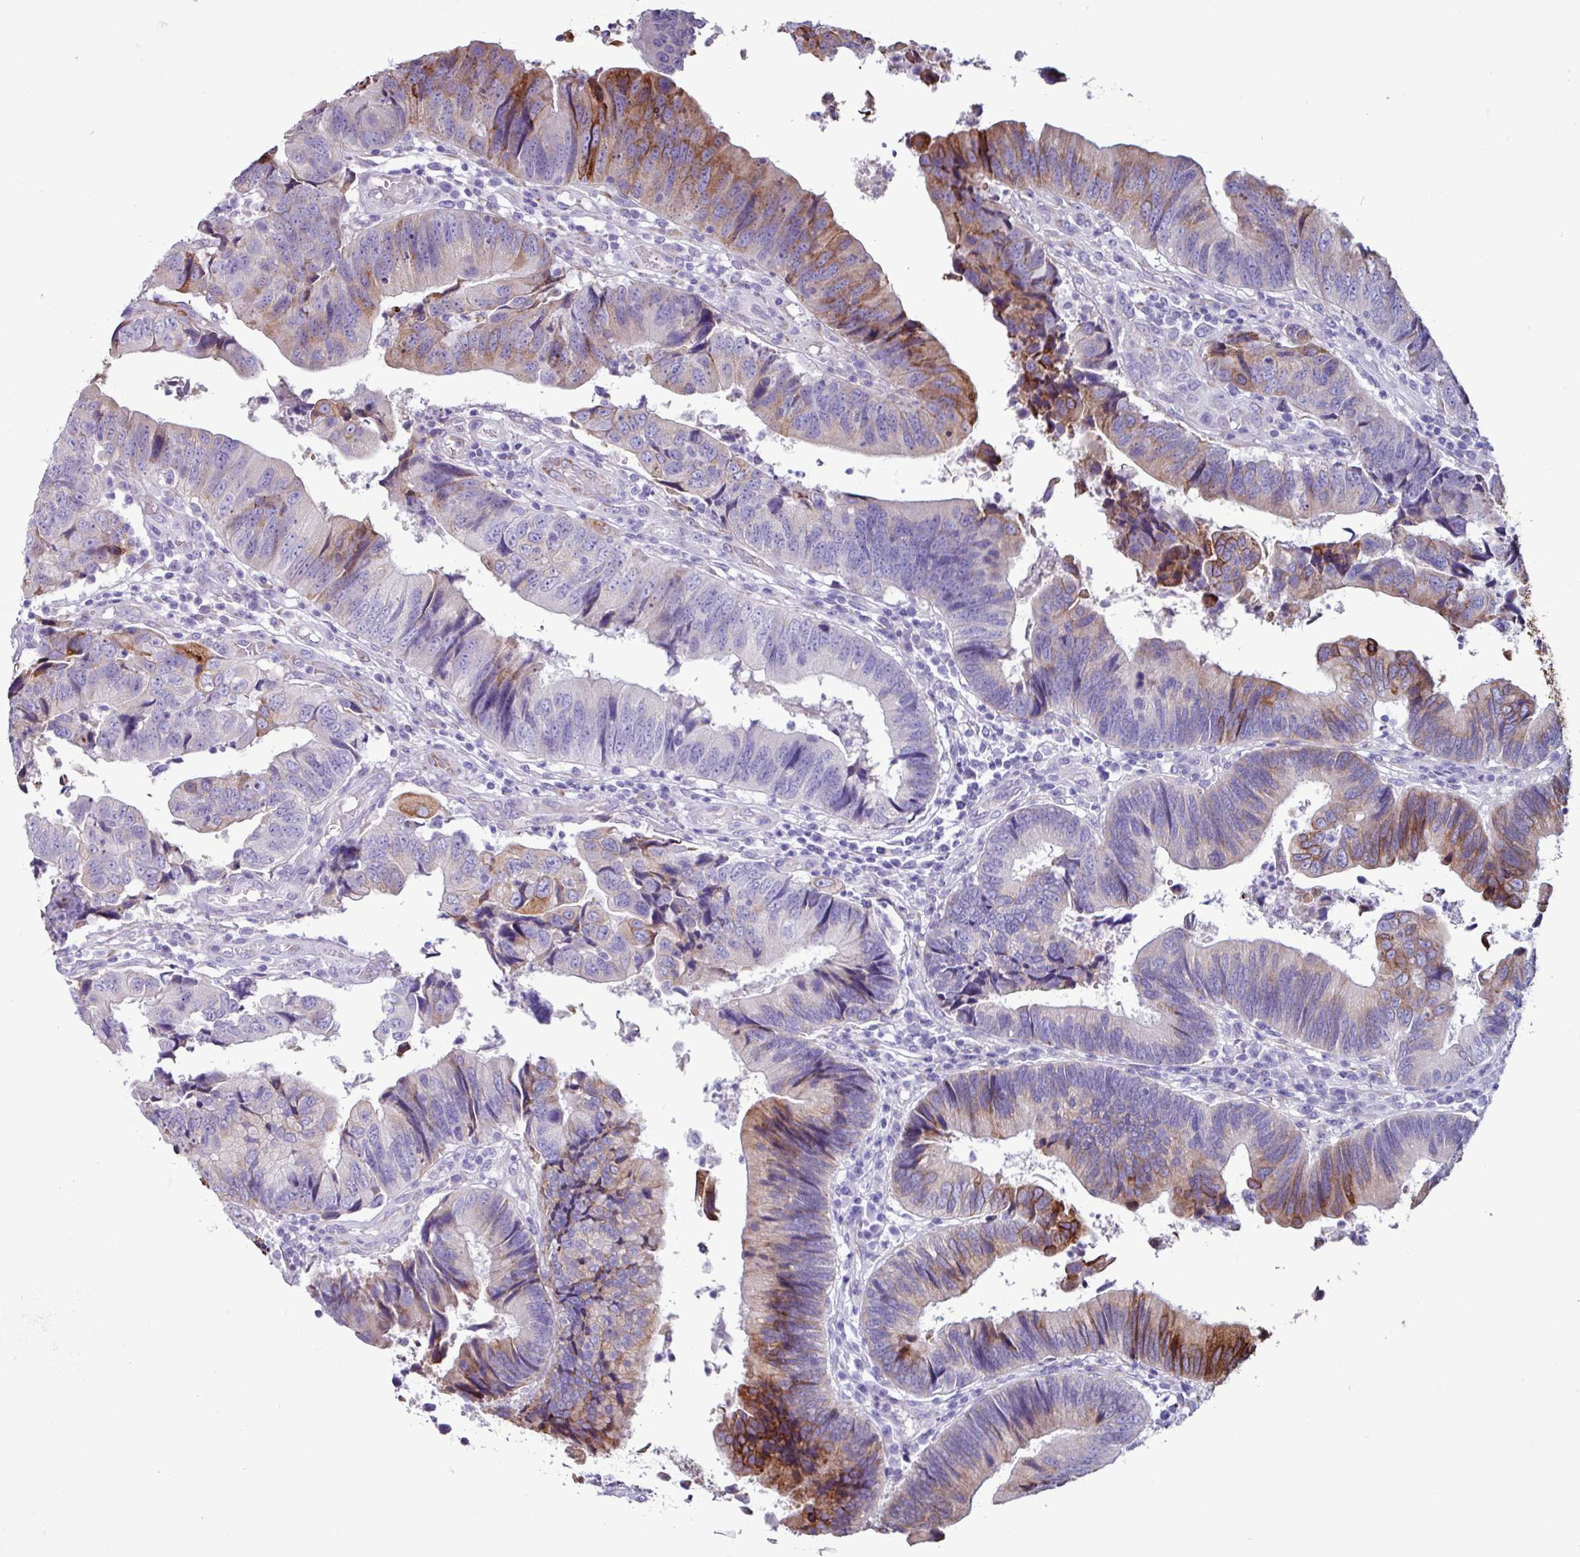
{"staining": {"intensity": "moderate", "quantity": "25%-75%", "location": "cytoplasmic/membranous"}, "tissue": "colorectal cancer", "cell_type": "Tumor cells", "image_type": "cancer", "snomed": [{"axis": "morphology", "description": "Adenocarcinoma, NOS"}, {"axis": "topography", "description": "Colon"}], "caption": "Moderate cytoplasmic/membranous positivity for a protein is identified in about 25%-75% of tumor cells of colorectal adenocarcinoma using IHC.", "gene": "PPP1R35", "patient": {"sex": "female", "age": 67}}